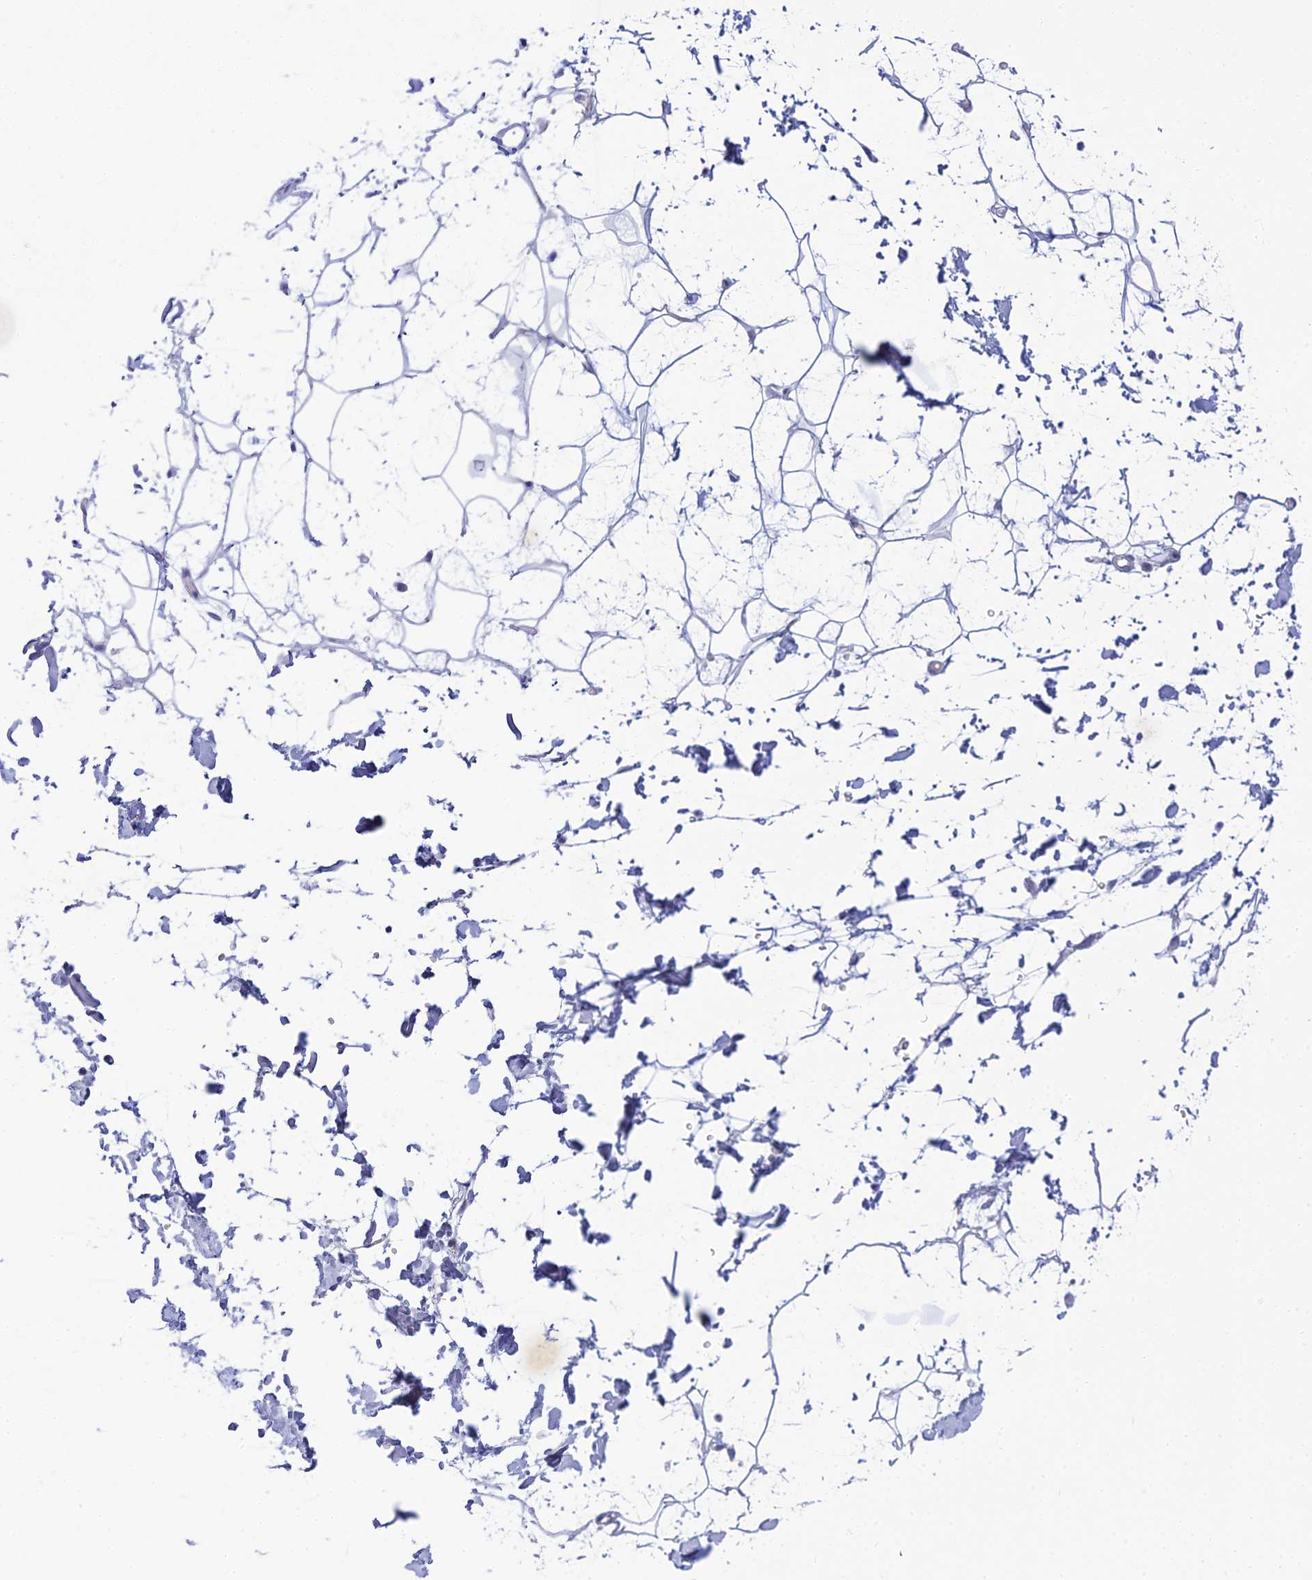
{"staining": {"intensity": "negative", "quantity": "none", "location": "none"}, "tissue": "adipose tissue", "cell_type": "Adipocytes", "image_type": "normal", "snomed": [{"axis": "morphology", "description": "Normal tissue, NOS"}, {"axis": "topography", "description": "Soft tissue"}], "caption": "The photomicrograph reveals no staining of adipocytes in normal adipose tissue.", "gene": "SLC25A41", "patient": {"sex": "male", "age": 72}}